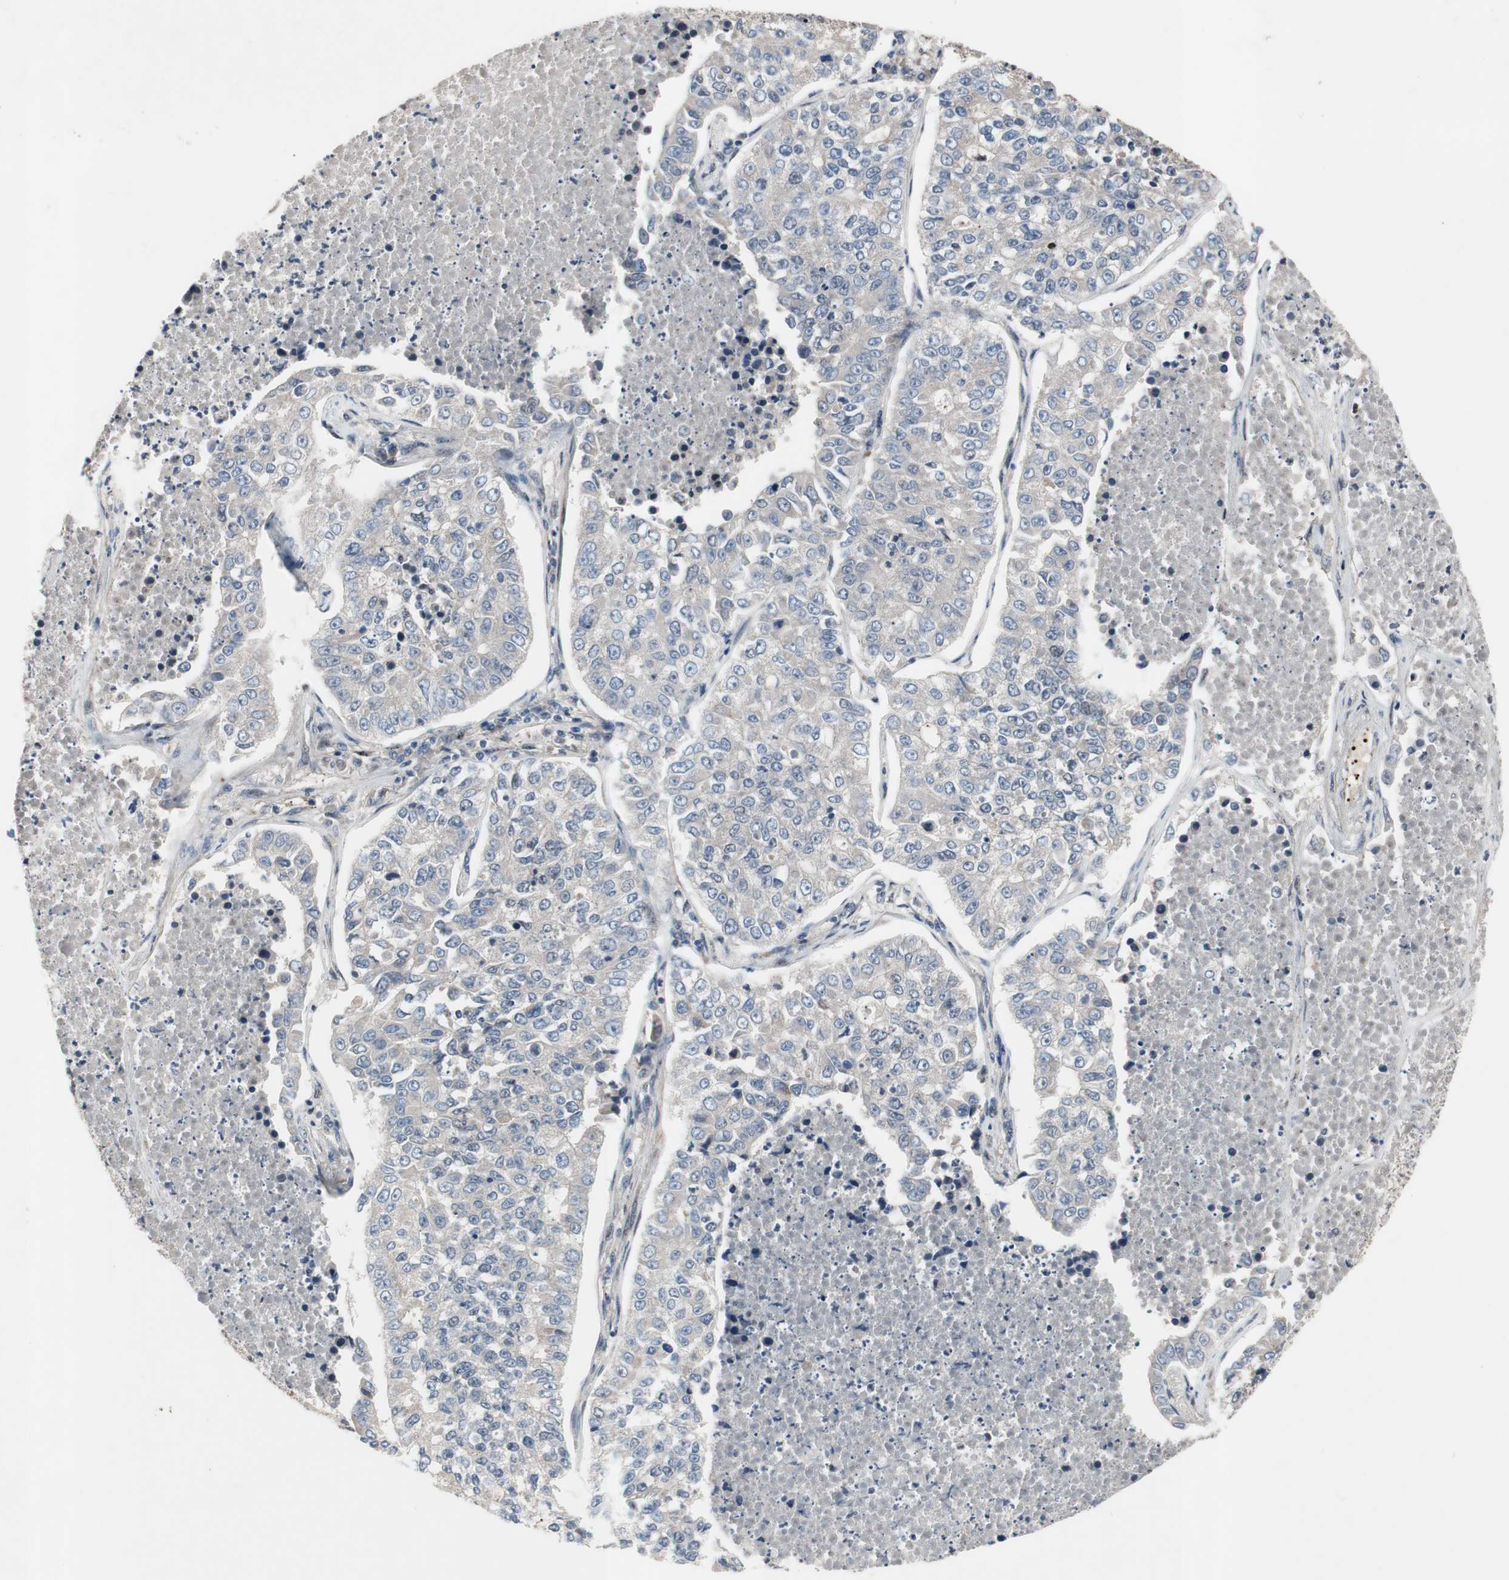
{"staining": {"intensity": "negative", "quantity": "none", "location": "none"}, "tissue": "lung cancer", "cell_type": "Tumor cells", "image_type": "cancer", "snomed": [{"axis": "morphology", "description": "Adenocarcinoma, NOS"}, {"axis": "topography", "description": "Lung"}], "caption": "Immunohistochemical staining of human lung cancer shows no significant staining in tumor cells.", "gene": "SOX7", "patient": {"sex": "male", "age": 49}}